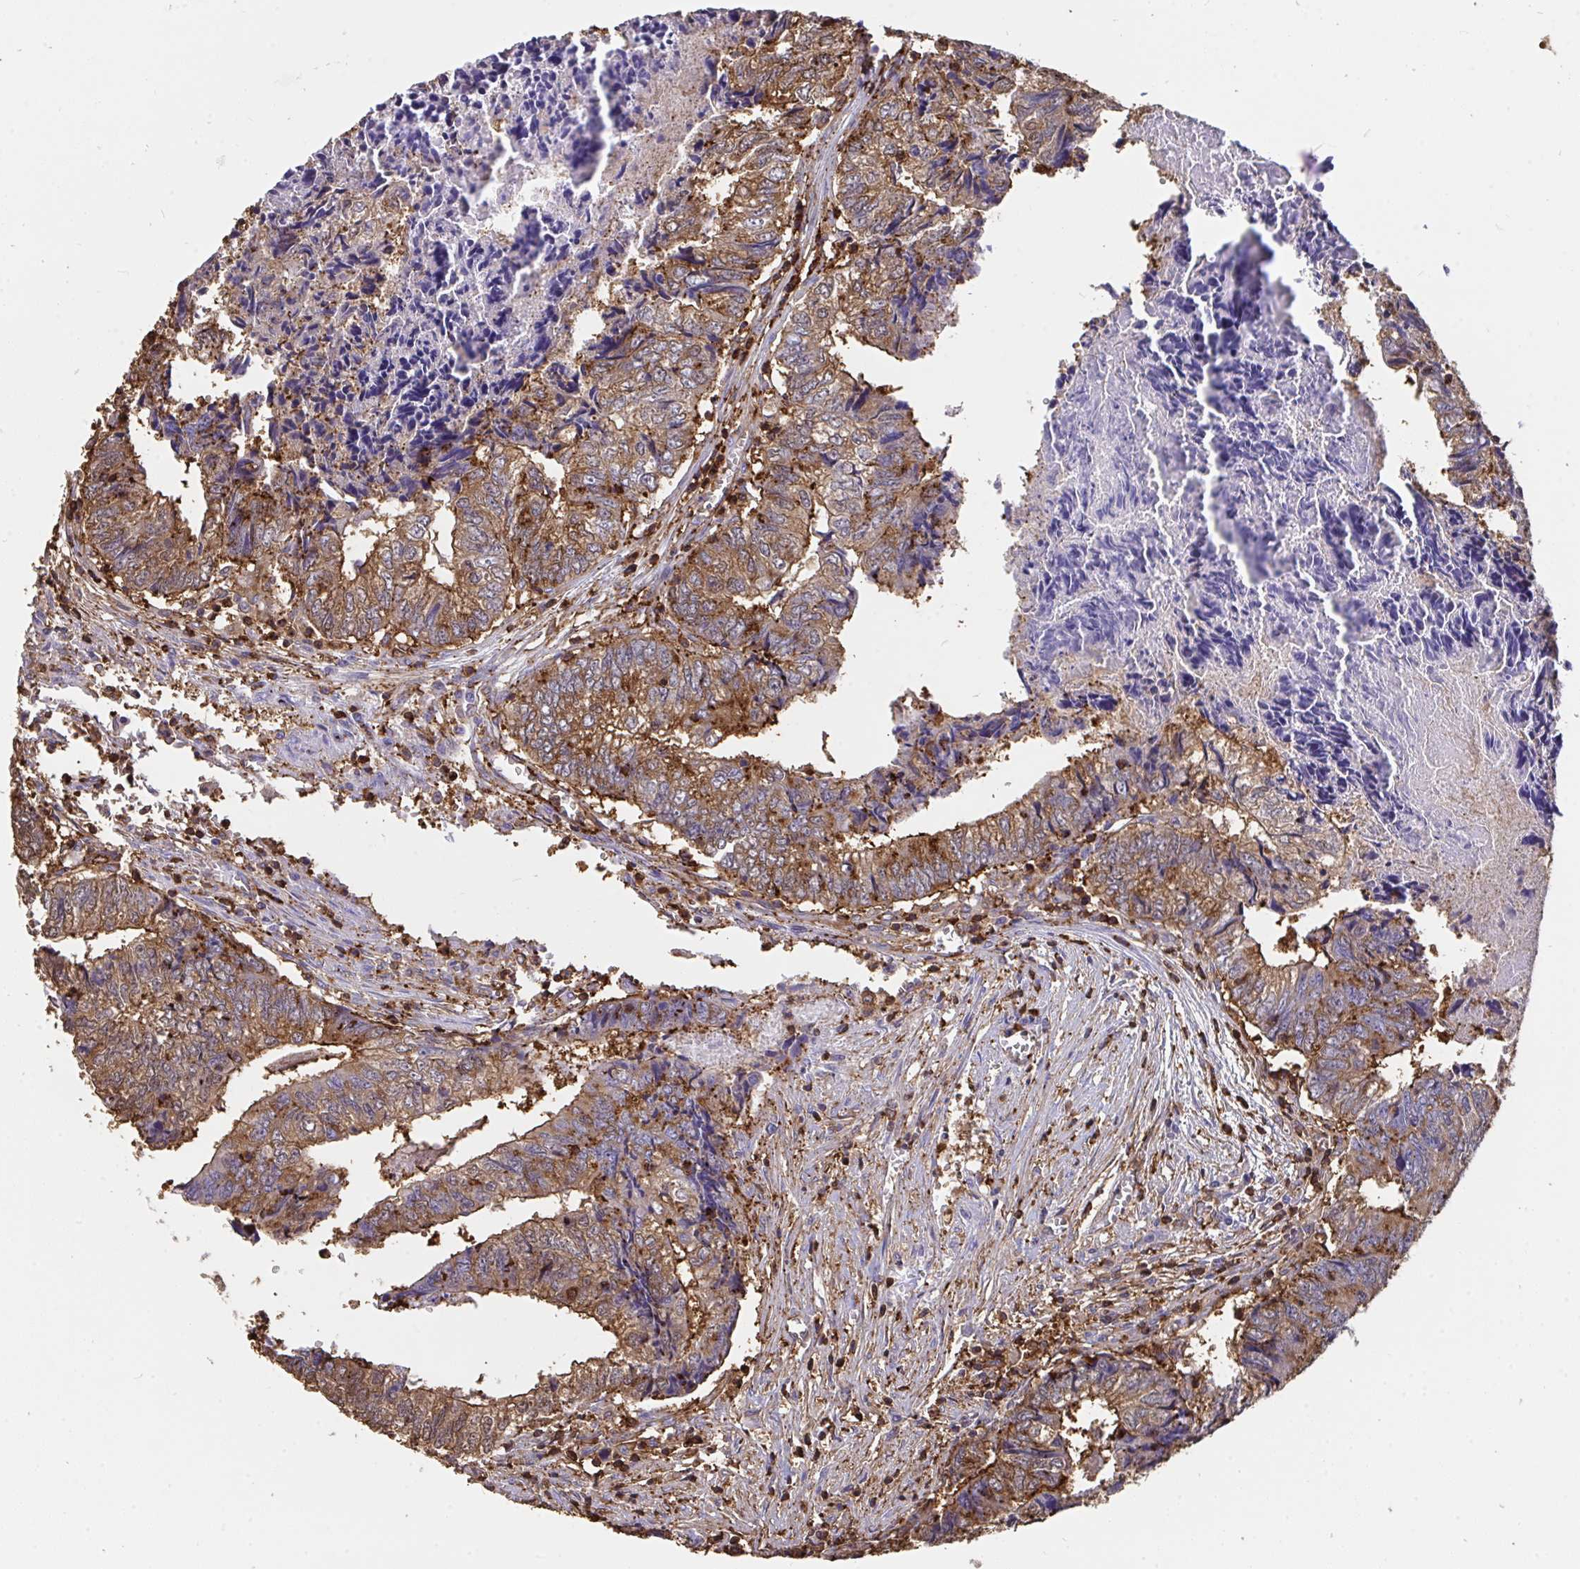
{"staining": {"intensity": "moderate", "quantity": "25%-75%", "location": "cytoplasmic/membranous"}, "tissue": "colorectal cancer", "cell_type": "Tumor cells", "image_type": "cancer", "snomed": [{"axis": "morphology", "description": "Adenocarcinoma, NOS"}, {"axis": "topography", "description": "Colon"}], "caption": "Protein positivity by immunohistochemistry displays moderate cytoplasmic/membranous expression in about 25%-75% of tumor cells in colorectal cancer. (Brightfield microscopy of DAB IHC at high magnification).", "gene": "CFL1", "patient": {"sex": "male", "age": 86}}